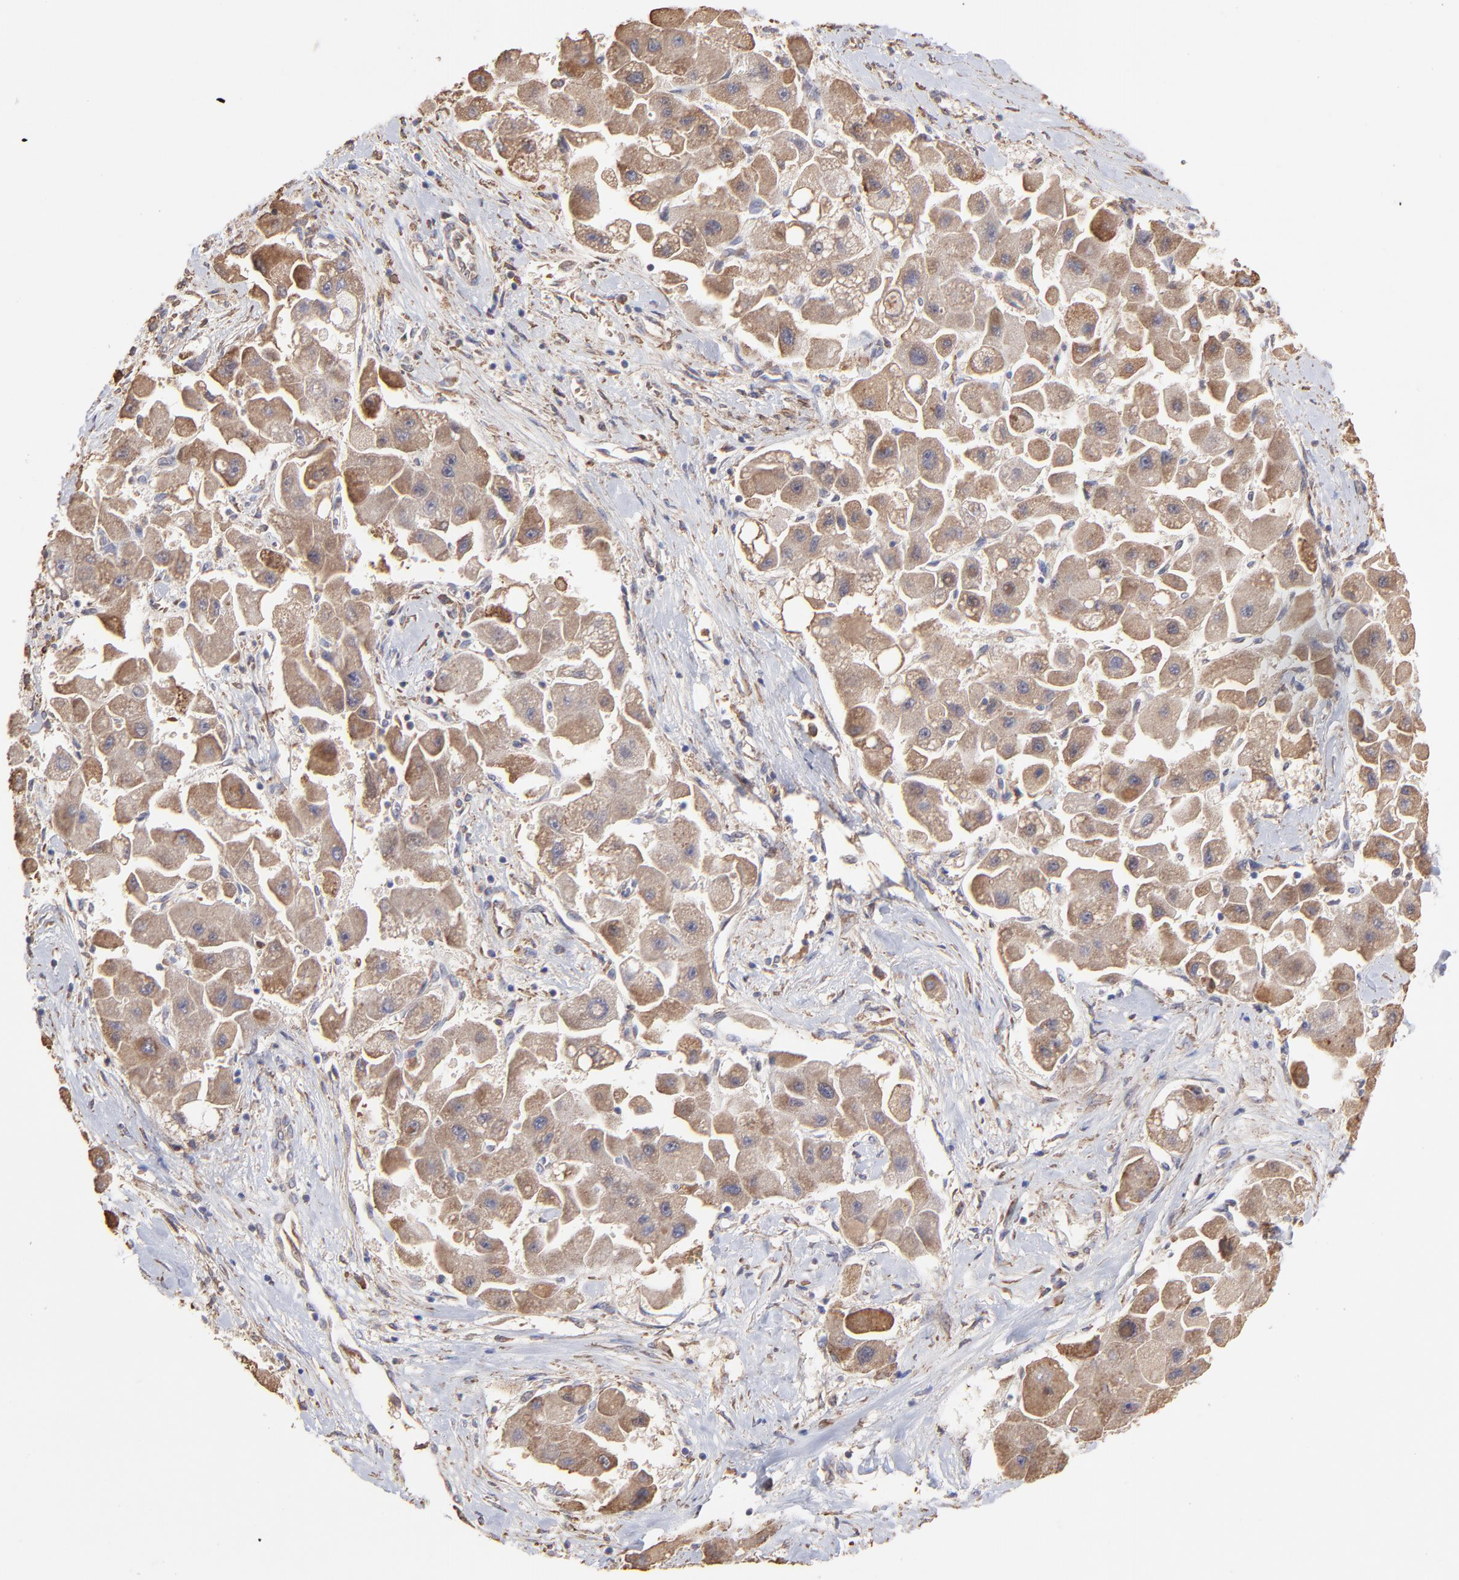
{"staining": {"intensity": "moderate", "quantity": ">75%", "location": "cytoplasmic/membranous"}, "tissue": "liver cancer", "cell_type": "Tumor cells", "image_type": "cancer", "snomed": [{"axis": "morphology", "description": "Carcinoma, Hepatocellular, NOS"}, {"axis": "topography", "description": "Liver"}], "caption": "Immunohistochemical staining of human liver cancer displays moderate cytoplasmic/membranous protein staining in approximately >75% of tumor cells.", "gene": "PFKM", "patient": {"sex": "male", "age": 24}}